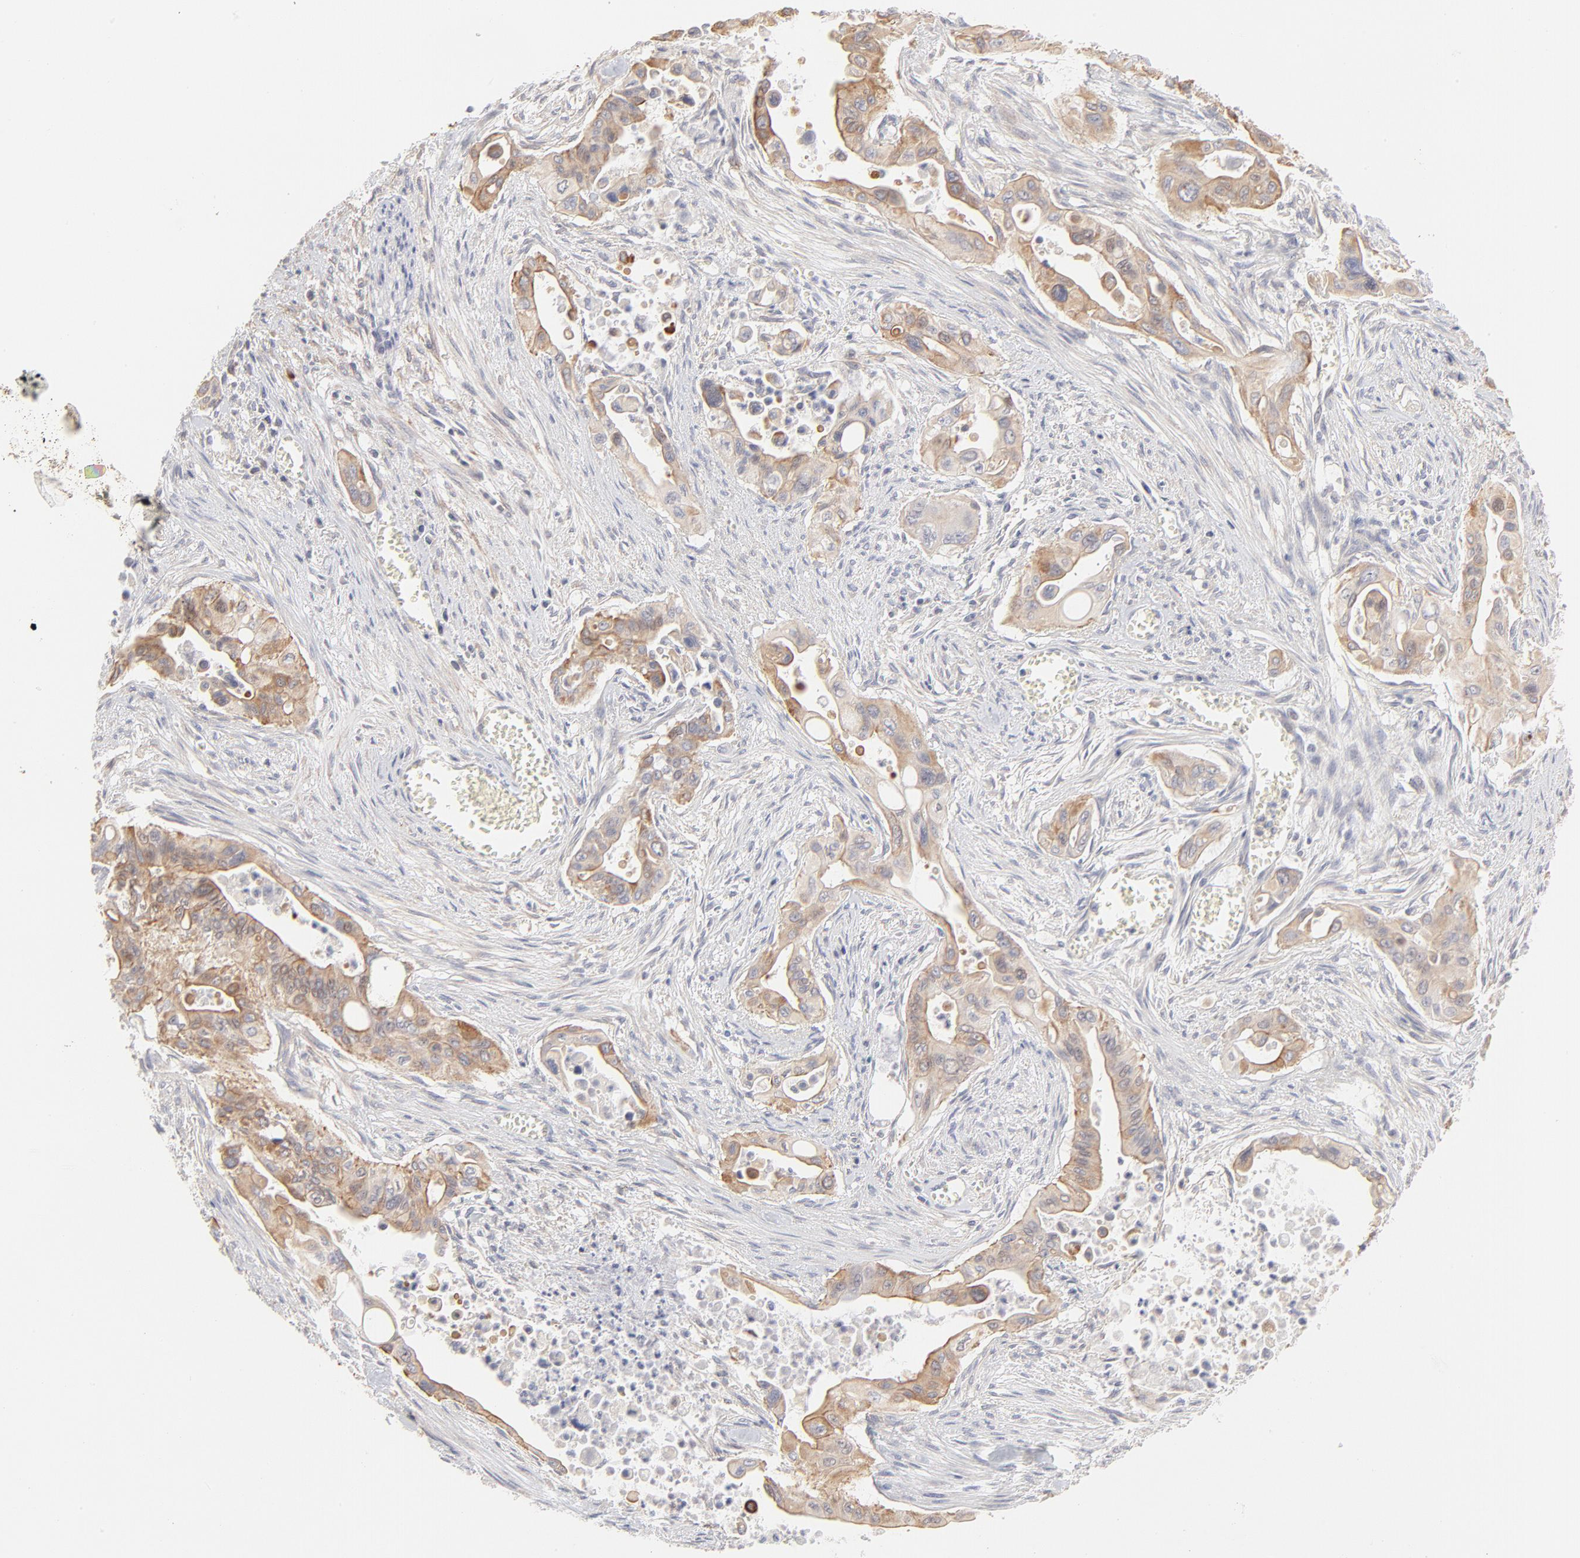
{"staining": {"intensity": "moderate", "quantity": ">75%", "location": "cytoplasmic/membranous"}, "tissue": "pancreatic cancer", "cell_type": "Tumor cells", "image_type": "cancer", "snomed": [{"axis": "morphology", "description": "Adenocarcinoma, NOS"}, {"axis": "topography", "description": "Pancreas"}], "caption": "Moderate cytoplasmic/membranous staining for a protein is seen in about >75% of tumor cells of adenocarcinoma (pancreatic) using IHC.", "gene": "ELF3", "patient": {"sex": "male", "age": 77}}